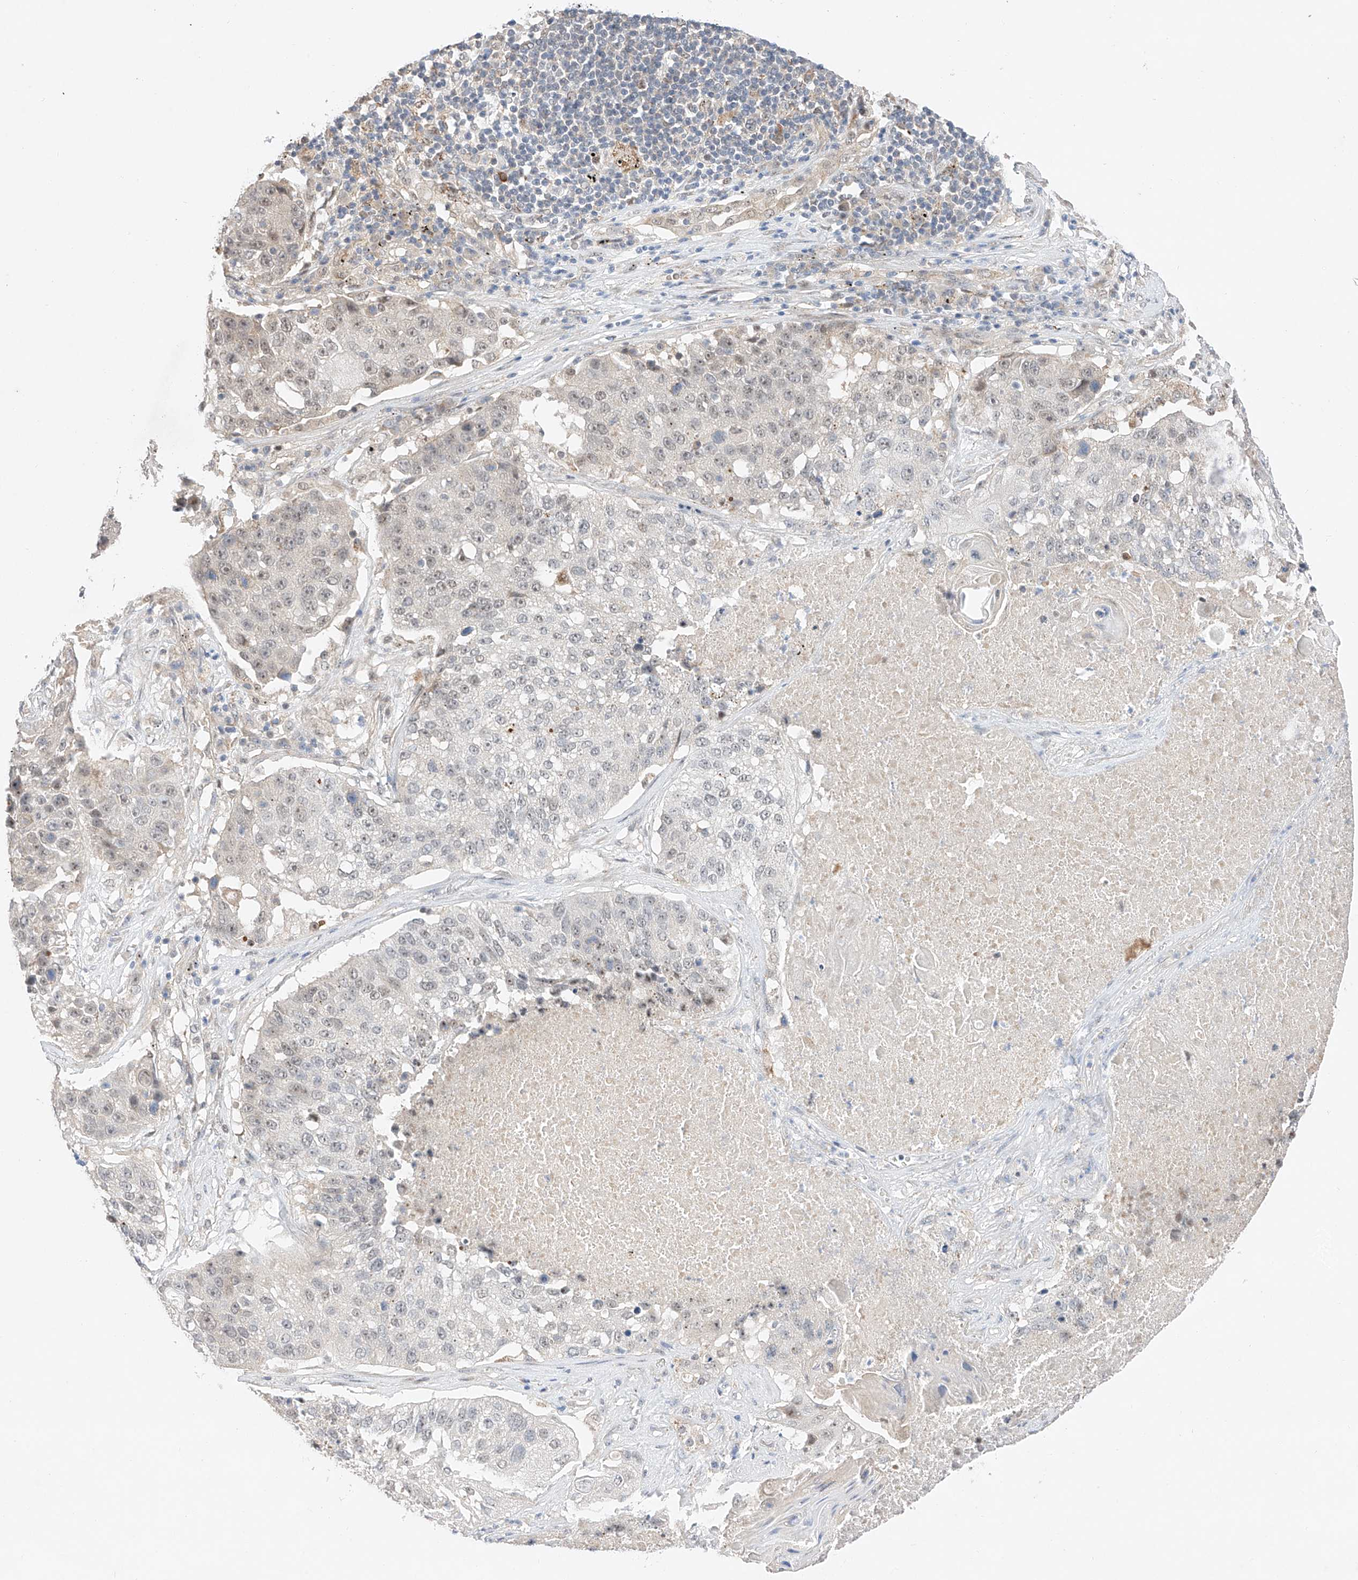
{"staining": {"intensity": "negative", "quantity": "none", "location": "none"}, "tissue": "lung cancer", "cell_type": "Tumor cells", "image_type": "cancer", "snomed": [{"axis": "morphology", "description": "Squamous cell carcinoma, NOS"}, {"axis": "topography", "description": "Lung"}], "caption": "Immunohistochemistry (IHC) of lung cancer (squamous cell carcinoma) shows no expression in tumor cells.", "gene": "IL22RA2", "patient": {"sex": "male", "age": 61}}